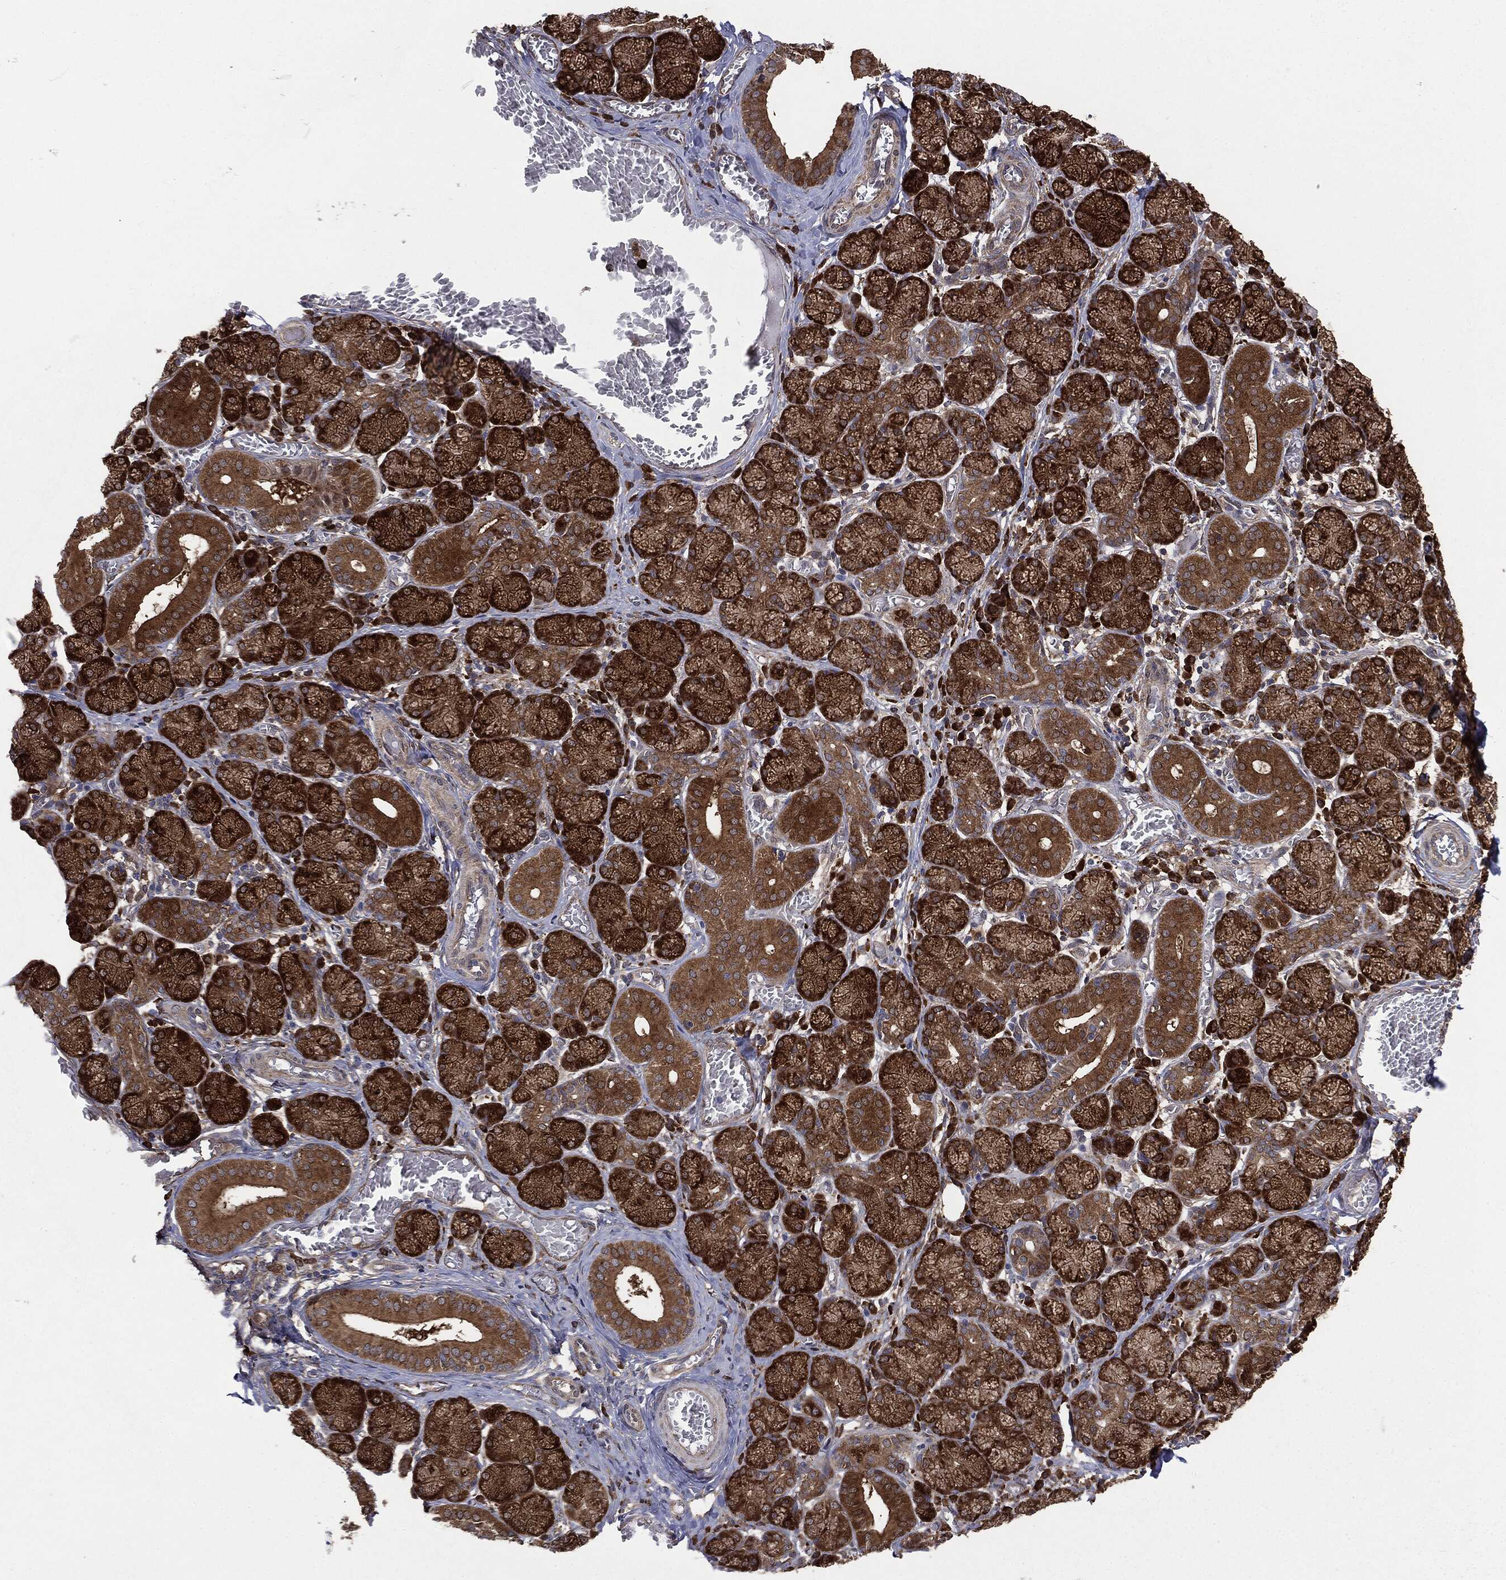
{"staining": {"intensity": "strong", "quantity": ">75%", "location": "cytoplasmic/membranous"}, "tissue": "salivary gland", "cell_type": "Glandular cells", "image_type": "normal", "snomed": [{"axis": "morphology", "description": "Normal tissue, NOS"}, {"axis": "topography", "description": "Salivary gland"}, {"axis": "topography", "description": "Peripheral nerve tissue"}], "caption": "Immunohistochemical staining of normal human salivary gland shows >75% levels of strong cytoplasmic/membranous protein expression in approximately >75% of glandular cells. Nuclei are stained in blue.", "gene": "NME1", "patient": {"sex": "female", "age": 24}}